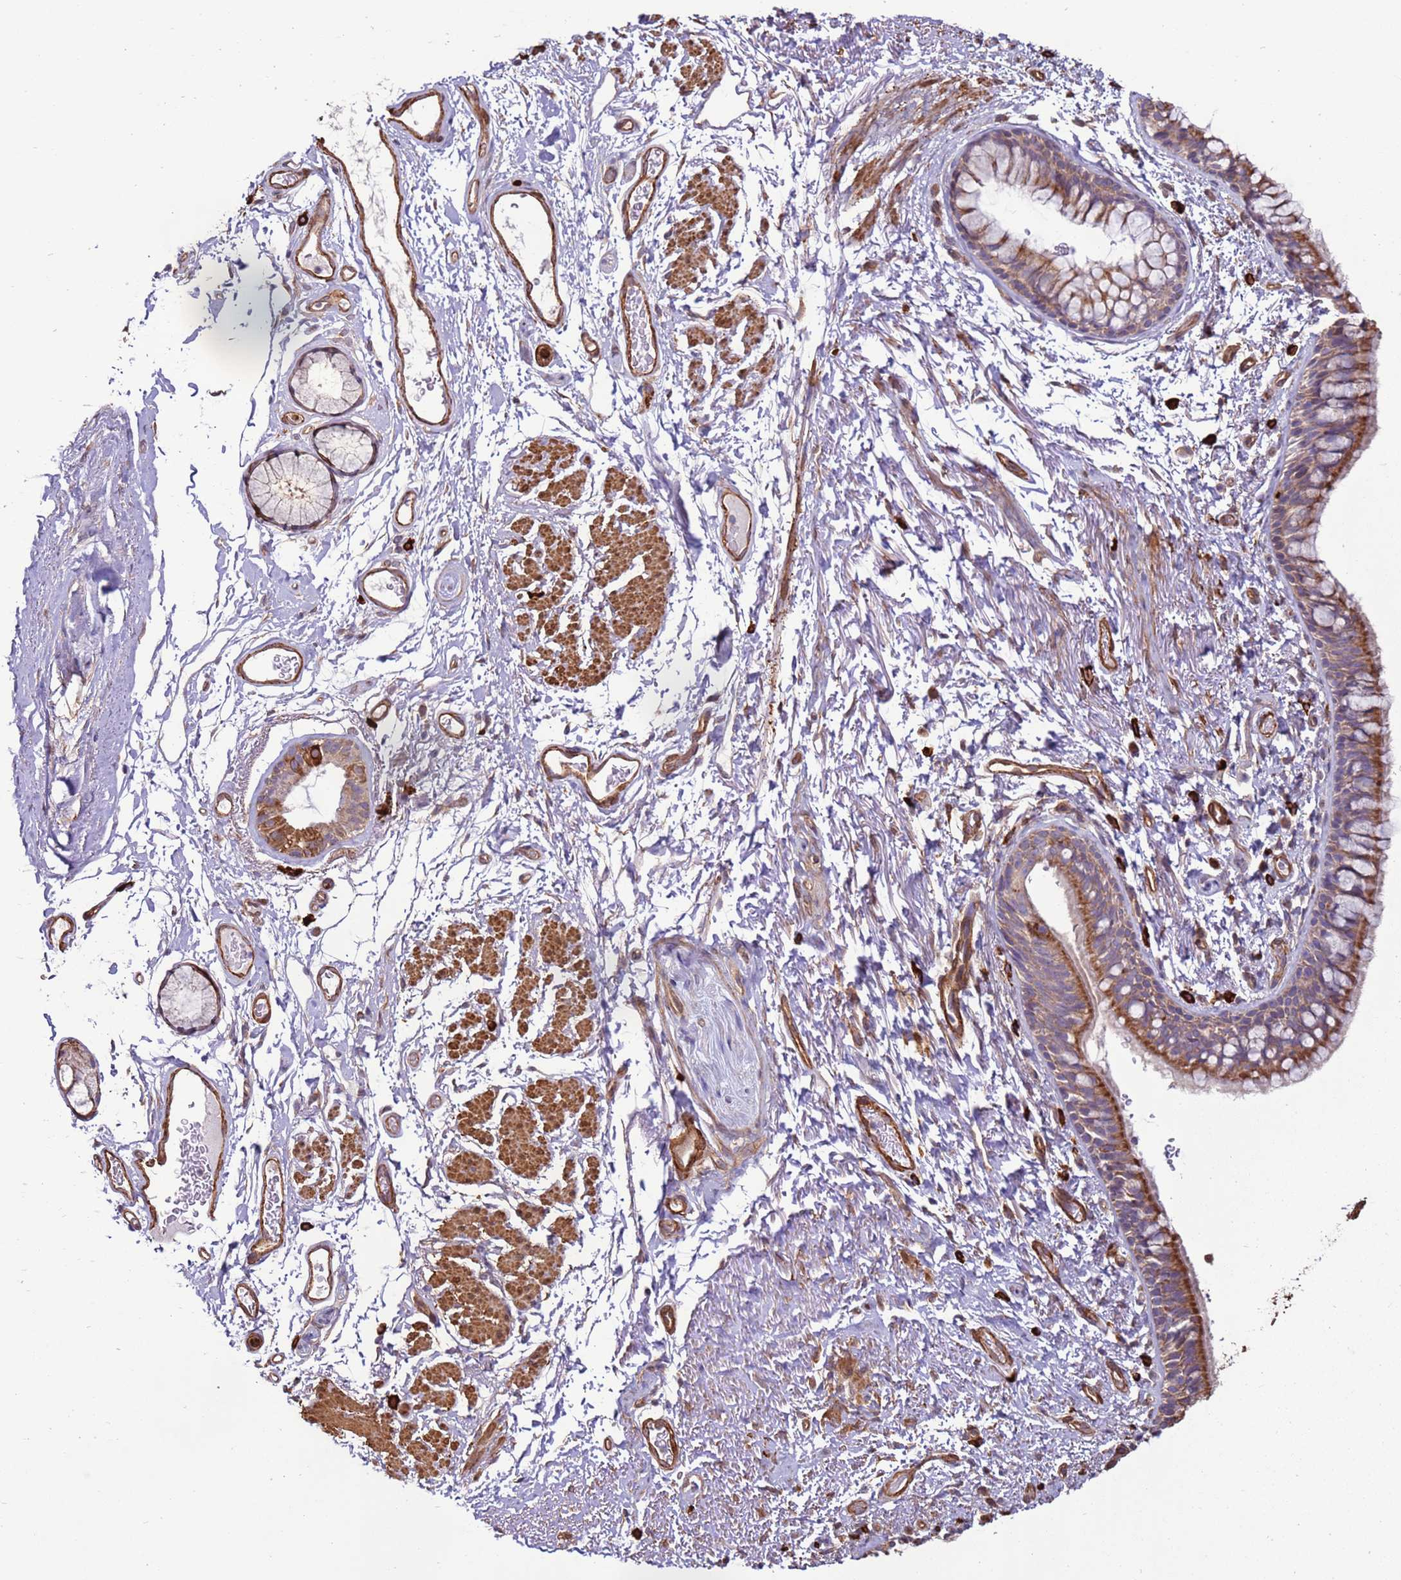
{"staining": {"intensity": "moderate", "quantity": ">75%", "location": "cytoplasmic/membranous"}, "tissue": "bronchus", "cell_type": "Respiratory epithelial cells", "image_type": "normal", "snomed": [{"axis": "morphology", "description": "Normal tissue, NOS"}, {"axis": "topography", "description": "Cartilage tissue"}, {"axis": "topography", "description": "Bronchus"}], "caption": "Immunohistochemistry staining of normal bronchus, which shows medium levels of moderate cytoplasmic/membranous staining in approximately >75% of respiratory epithelial cells indicating moderate cytoplasmic/membranous protein positivity. The staining was performed using DAB (3,3'-diaminobenzidine) (brown) for protein detection and nuclei were counterstained in hematoxylin (blue).", "gene": "DDX59", "patient": {"sex": "female", "age": 73}}